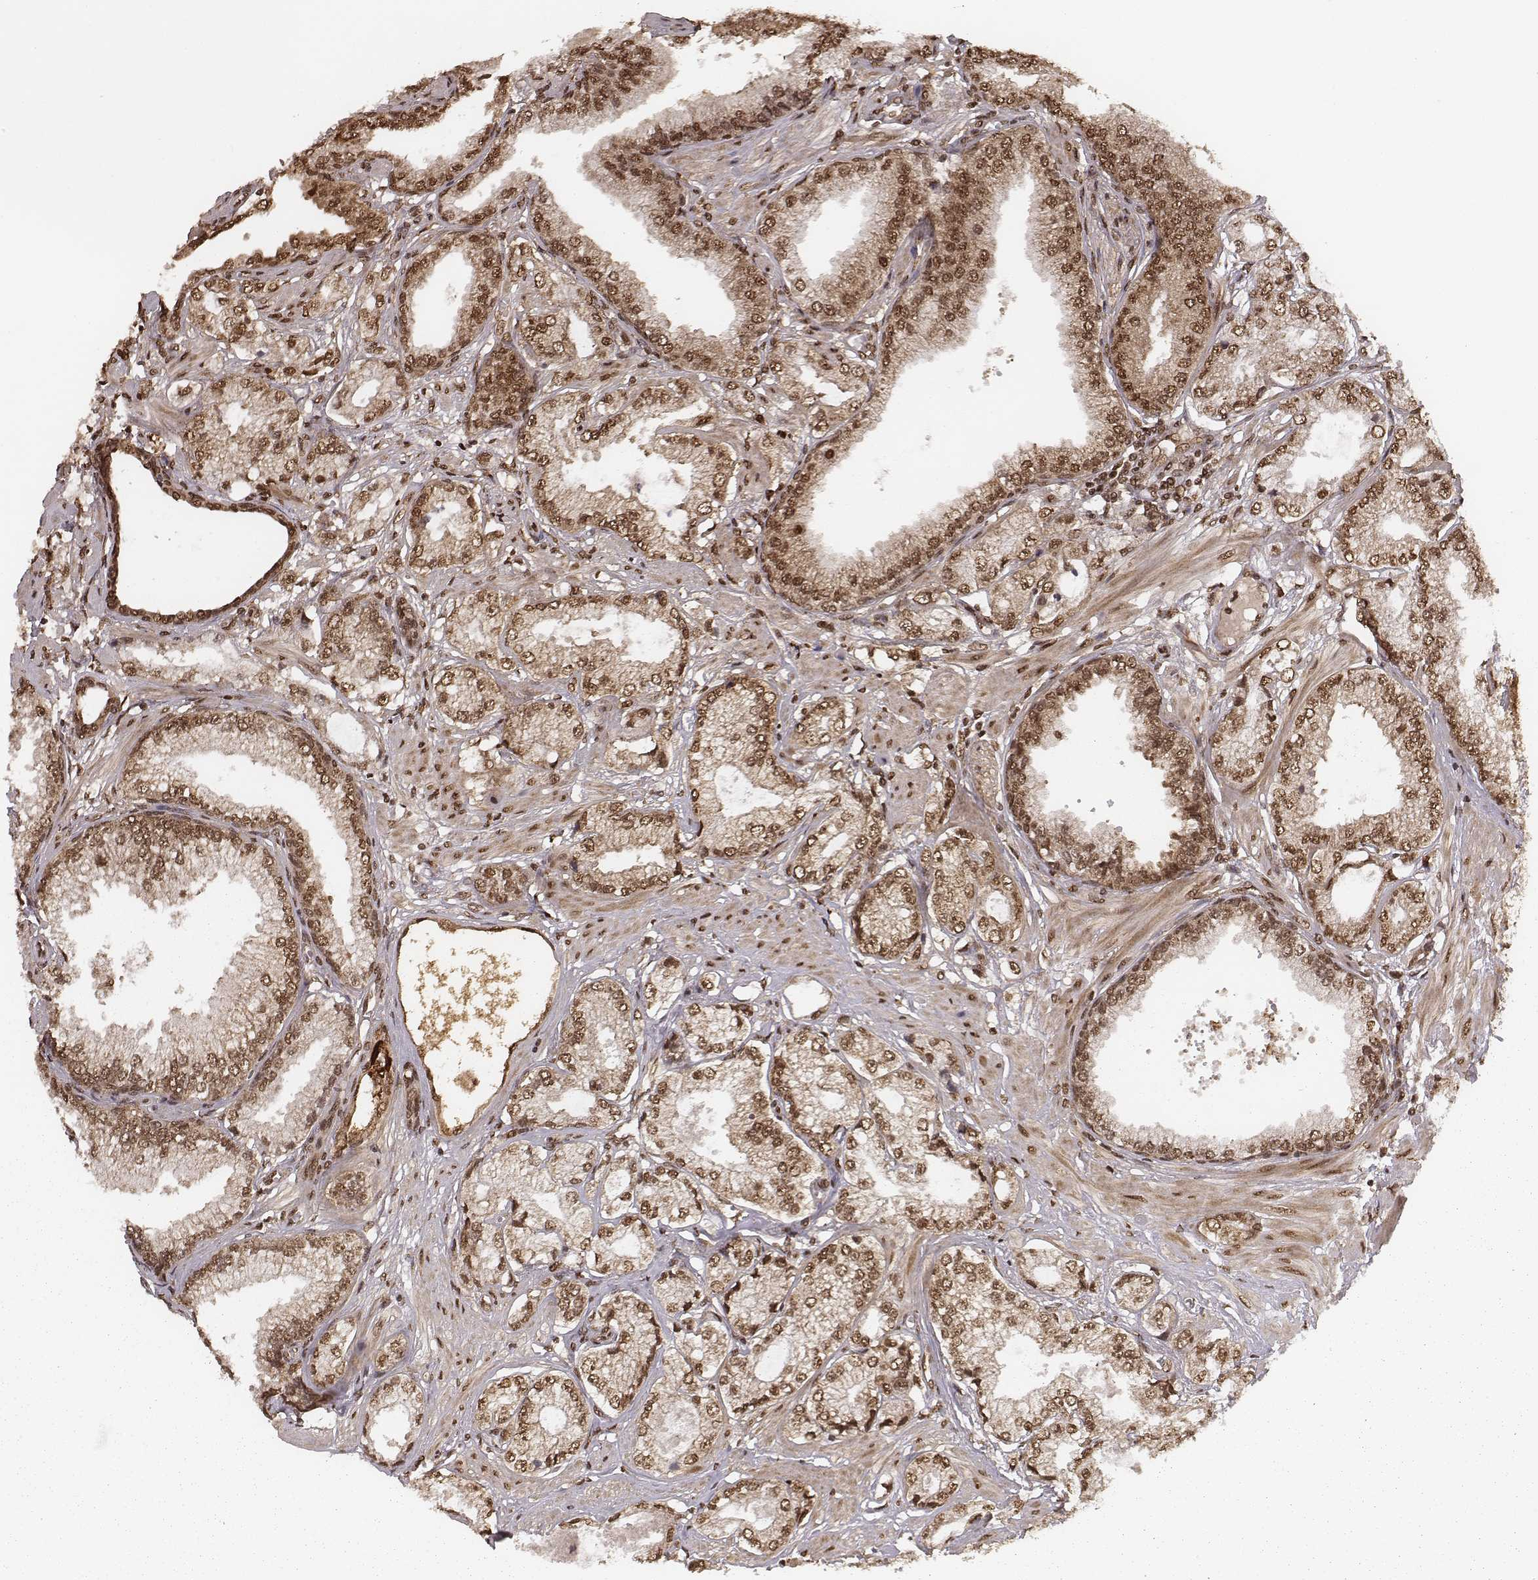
{"staining": {"intensity": "moderate", "quantity": ">75%", "location": "cytoplasmic/membranous,nuclear"}, "tissue": "prostate cancer", "cell_type": "Tumor cells", "image_type": "cancer", "snomed": [{"axis": "morphology", "description": "Adenocarcinoma, NOS"}, {"axis": "topography", "description": "Prostate"}], "caption": "This photomicrograph shows prostate cancer (adenocarcinoma) stained with immunohistochemistry to label a protein in brown. The cytoplasmic/membranous and nuclear of tumor cells show moderate positivity for the protein. Nuclei are counter-stained blue.", "gene": "NFX1", "patient": {"sex": "male", "age": 64}}